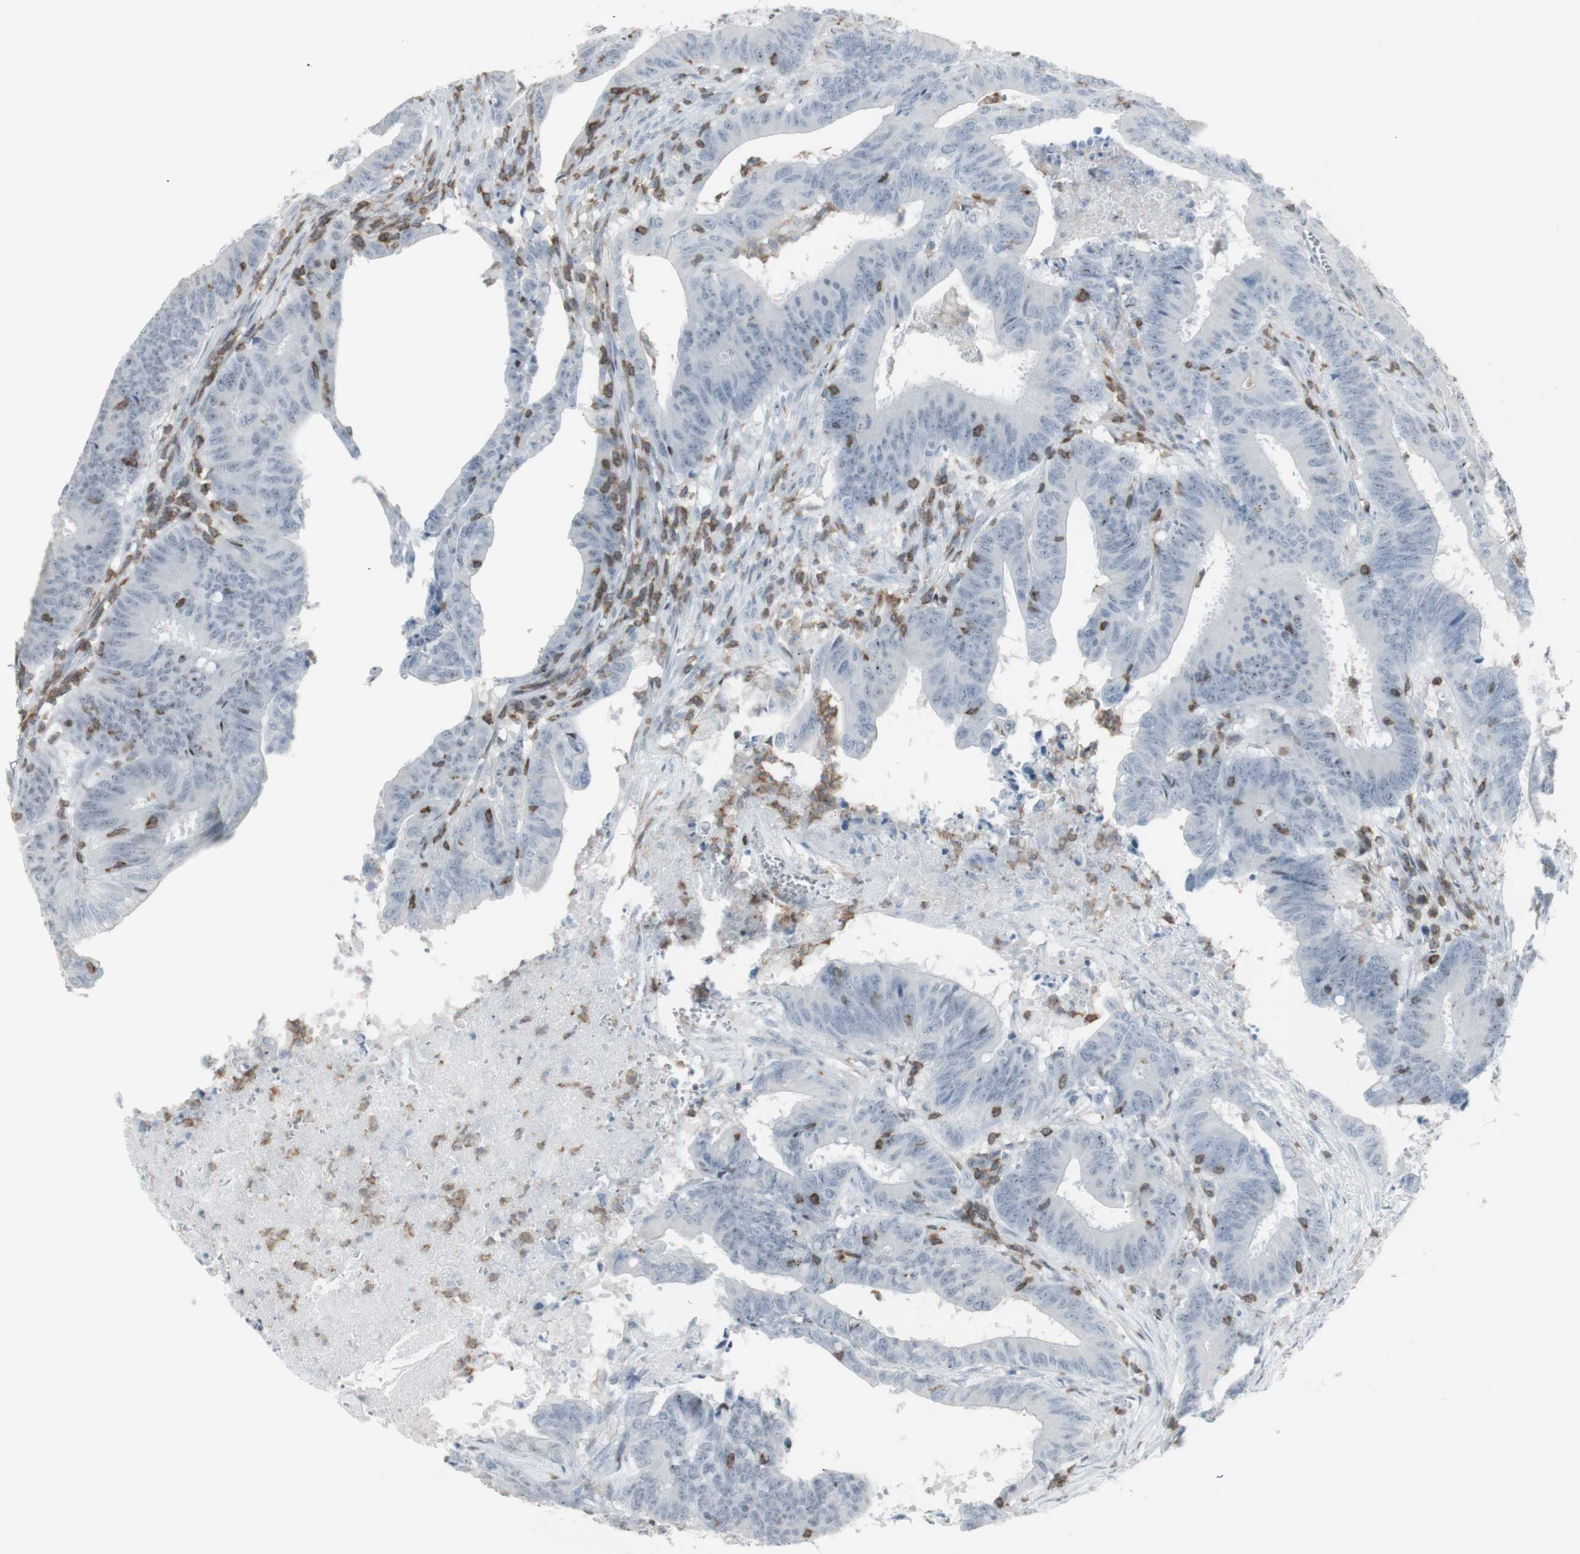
{"staining": {"intensity": "weak", "quantity": "<25%", "location": "cytoplasmic/membranous"}, "tissue": "colorectal cancer", "cell_type": "Tumor cells", "image_type": "cancer", "snomed": [{"axis": "morphology", "description": "Adenocarcinoma, NOS"}, {"axis": "topography", "description": "Colon"}], "caption": "The photomicrograph displays no significant positivity in tumor cells of colorectal adenocarcinoma. (Immunohistochemistry (ihc), brightfield microscopy, high magnification).", "gene": "NRG1", "patient": {"sex": "male", "age": 45}}